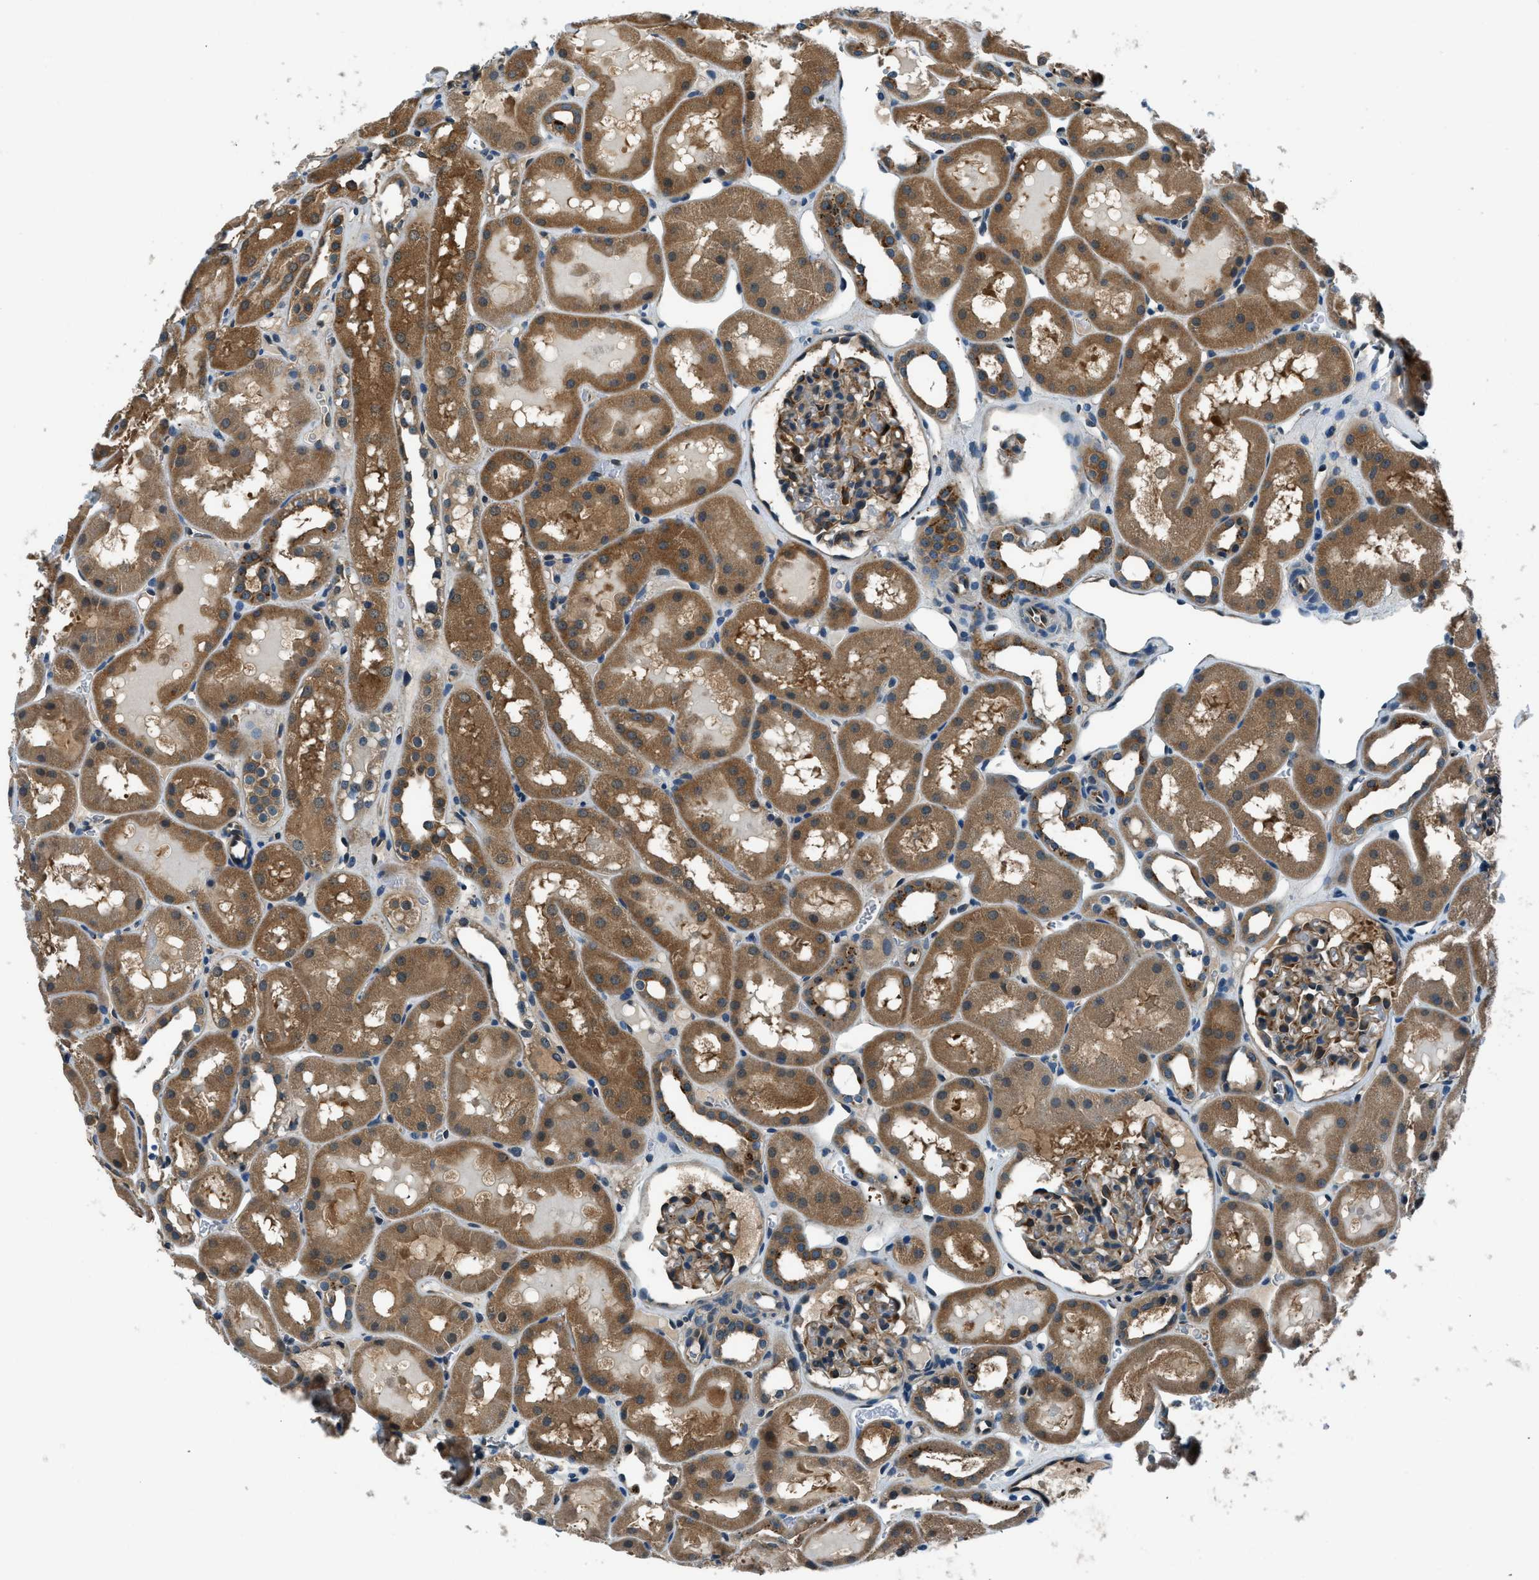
{"staining": {"intensity": "moderate", "quantity": "<25%", "location": "cytoplasmic/membranous"}, "tissue": "kidney", "cell_type": "Cells in glomeruli", "image_type": "normal", "snomed": [{"axis": "morphology", "description": "Normal tissue, NOS"}, {"axis": "topography", "description": "Kidney"}, {"axis": "topography", "description": "Urinary bladder"}], "caption": "Brown immunohistochemical staining in unremarkable kidney demonstrates moderate cytoplasmic/membranous positivity in about <25% of cells in glomeruli.", "gene": "SLC19A2", "patient": {"sex": "male", "age": 16}}